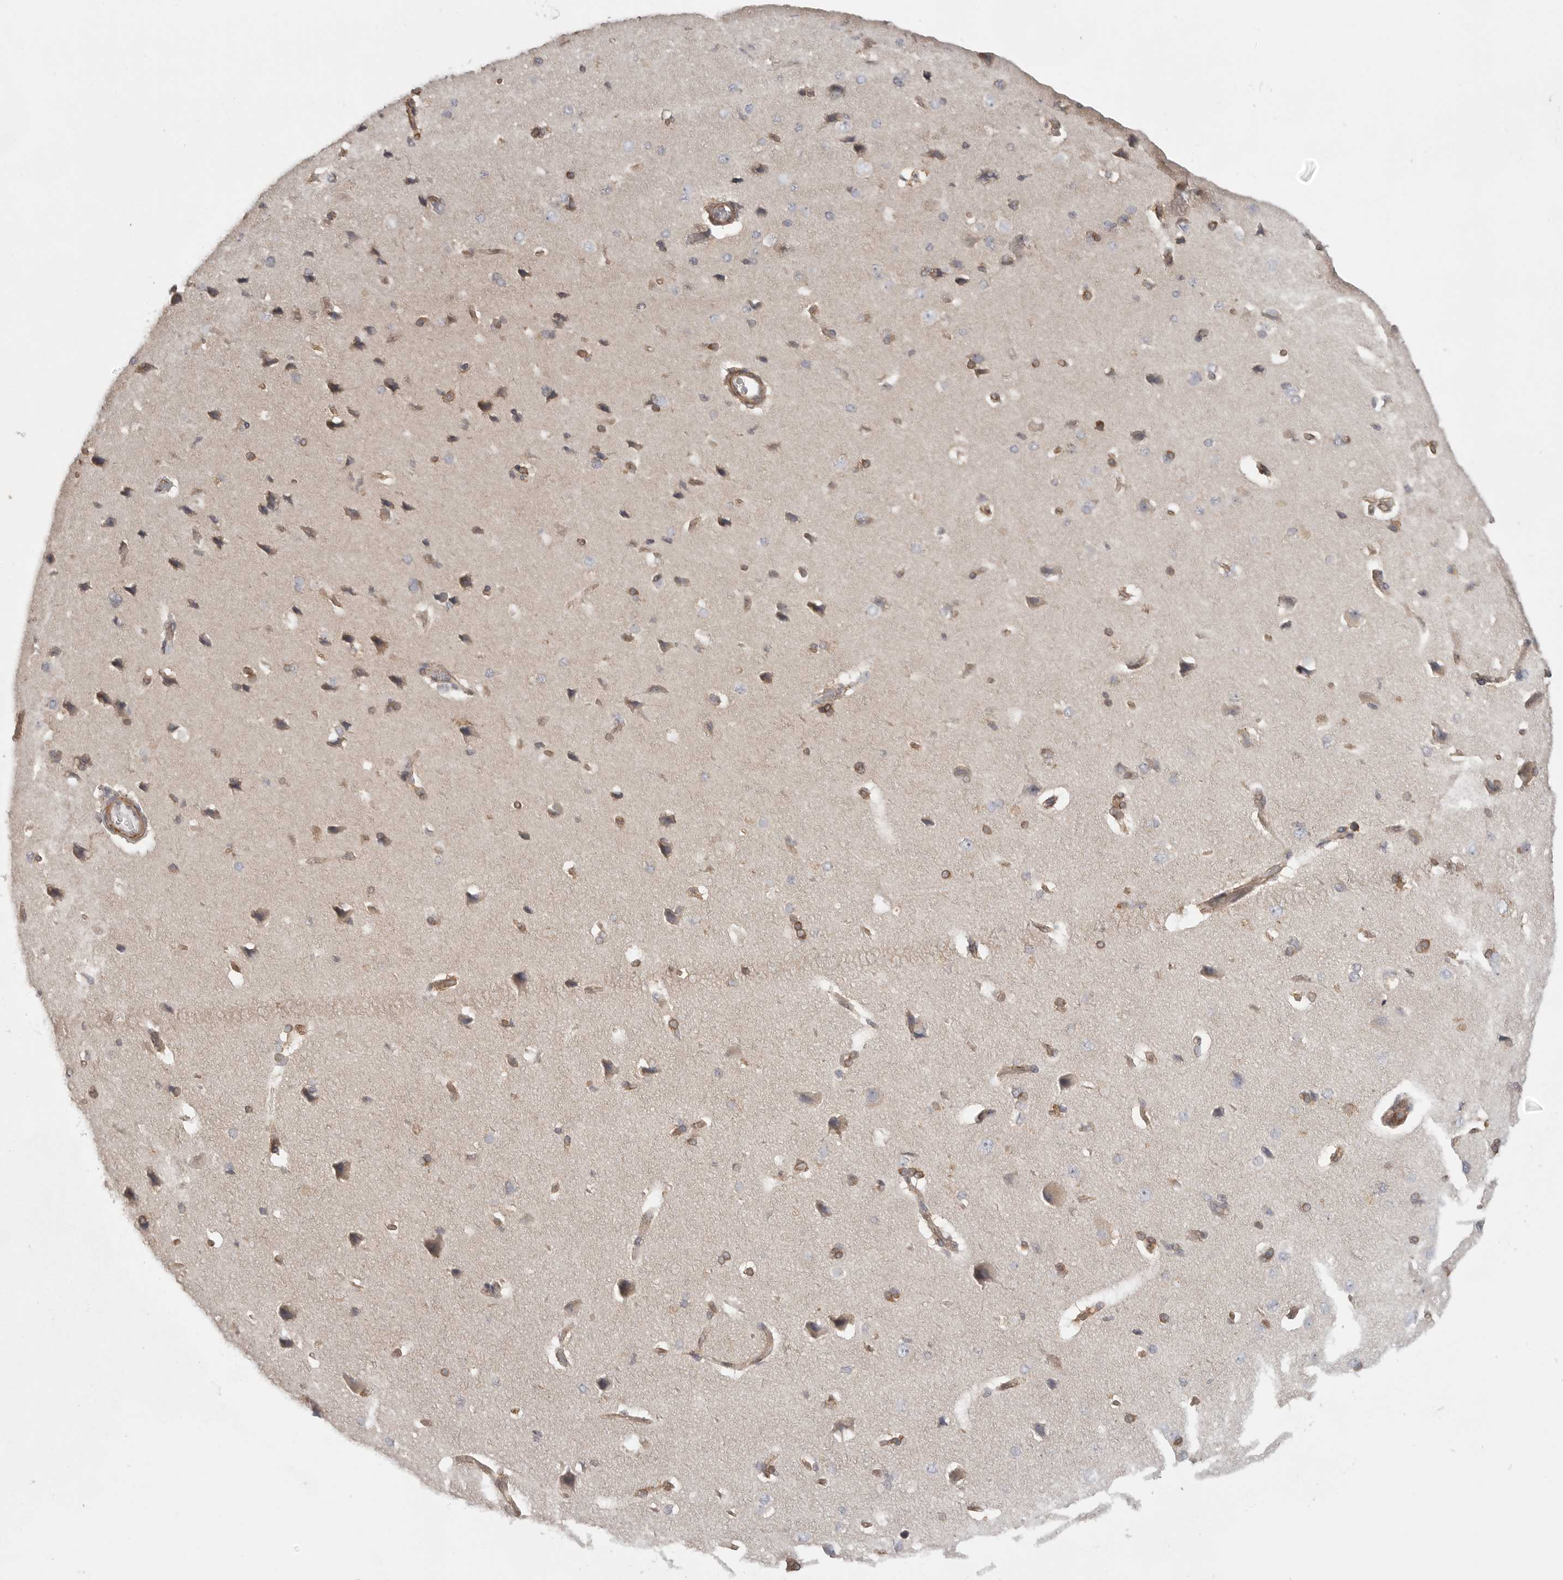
{"staining": {"intensity": "moderate", "quantity": ">75%", "location": "cytoplasmic/membranous"}, "tissue": "cerebral cortex", "cell_type": "Endothelial cells", "image_type": "normal", "snomed": [{"axis": "morphology", "description": "Normal tissue, NOS"}, {"axis": "topography", "description": "Cerebral cortex"}], "caption": "Endothelial cells reveal moderate cytoplasmic/membranous expression in about >75% of cells in unremarkable cerebral cortex.", "gene": "CERS2", "patient": {"sex": "male", "age": 62}}